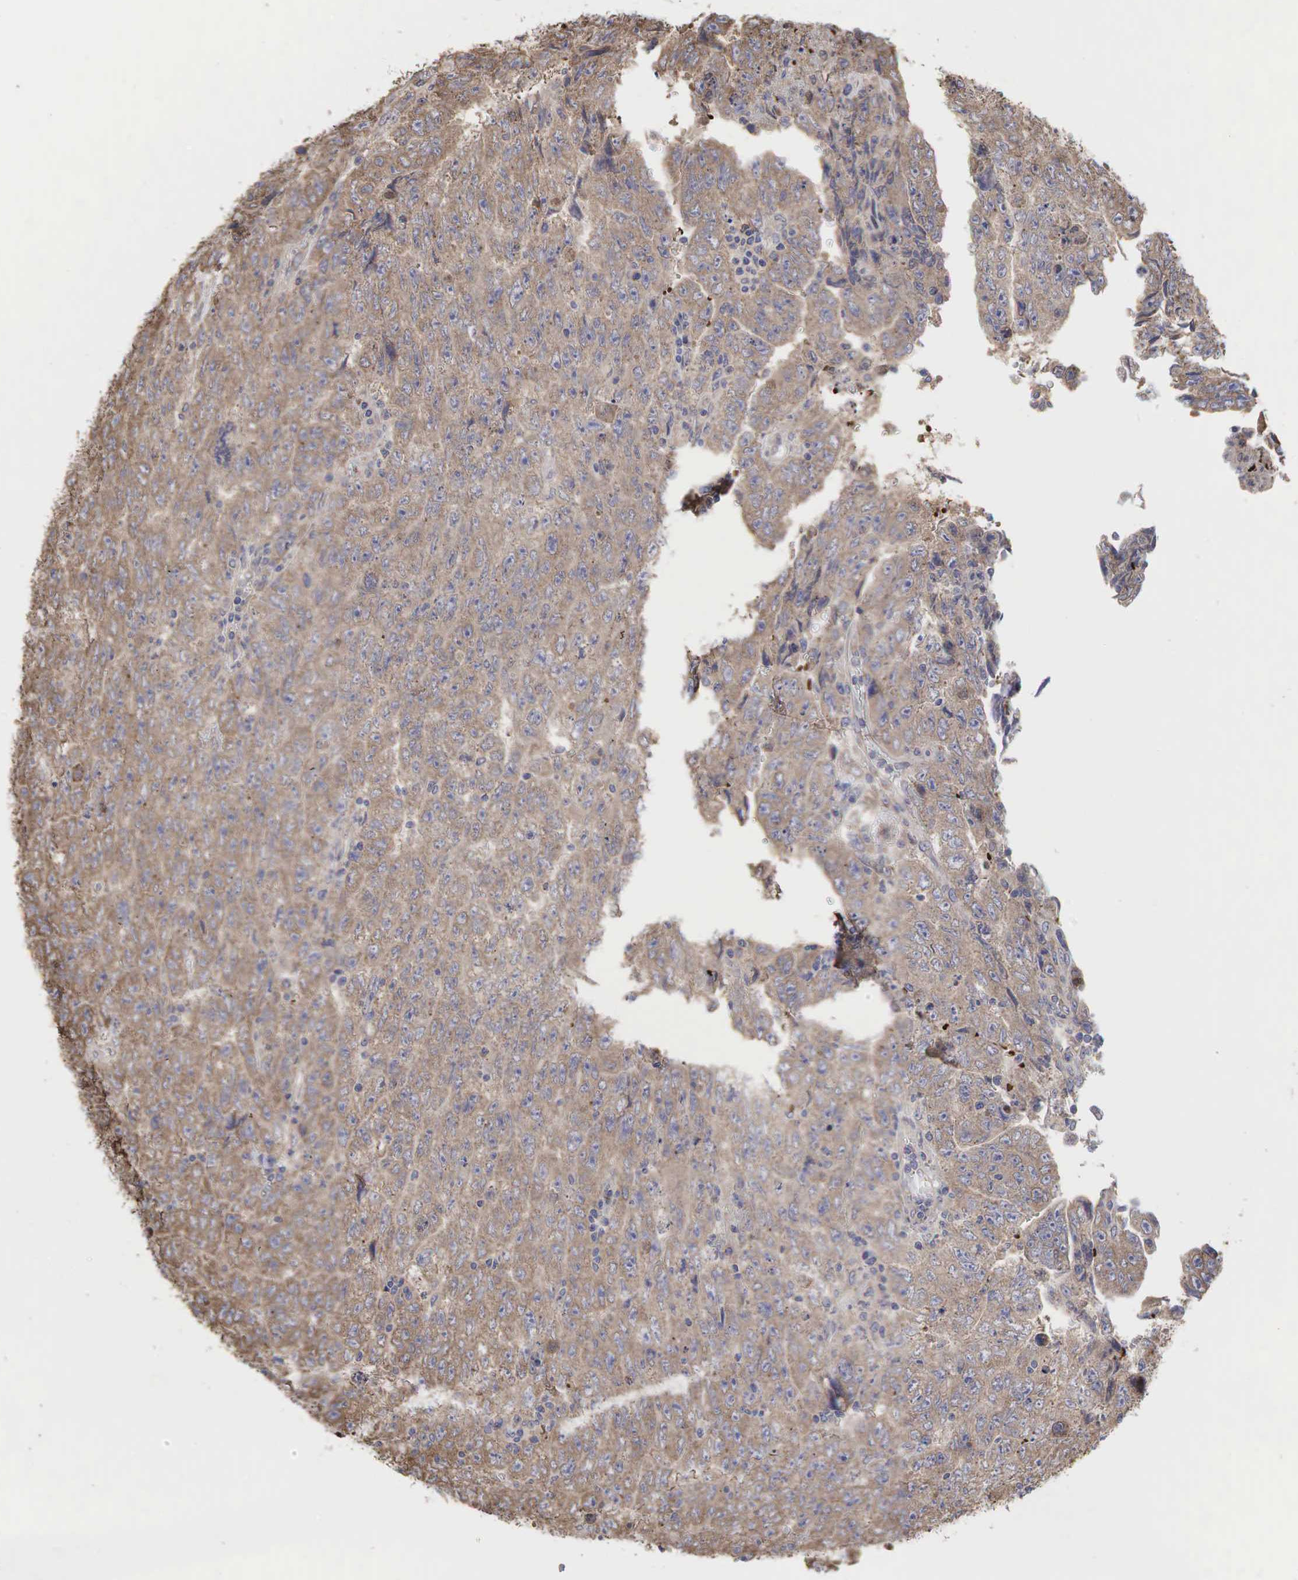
{"staining": {"intensity": "weak", "quantity": ">75%", "location": "cytoplasmic/membranous"}, "tissue": "testis cancer", "cell_type": "Tumor cells", "image_type": "cancer", "snomed": [{"axis": "morphology", "description": "Carcinoma, Embryonal, NOS"}, {"axis": "topography", "description": "Testis"}], "caption": "Brown immunohistochemical staining in embryonal carcinoma (testis) exhibits weak cytoplasmic/membranous positivity in about >75% of tumor cells. (Brightfield microscopy of DAB IHC at high magnification).", "gene": "PABPC5", "patient": {"sex": "male", "age": 28}}